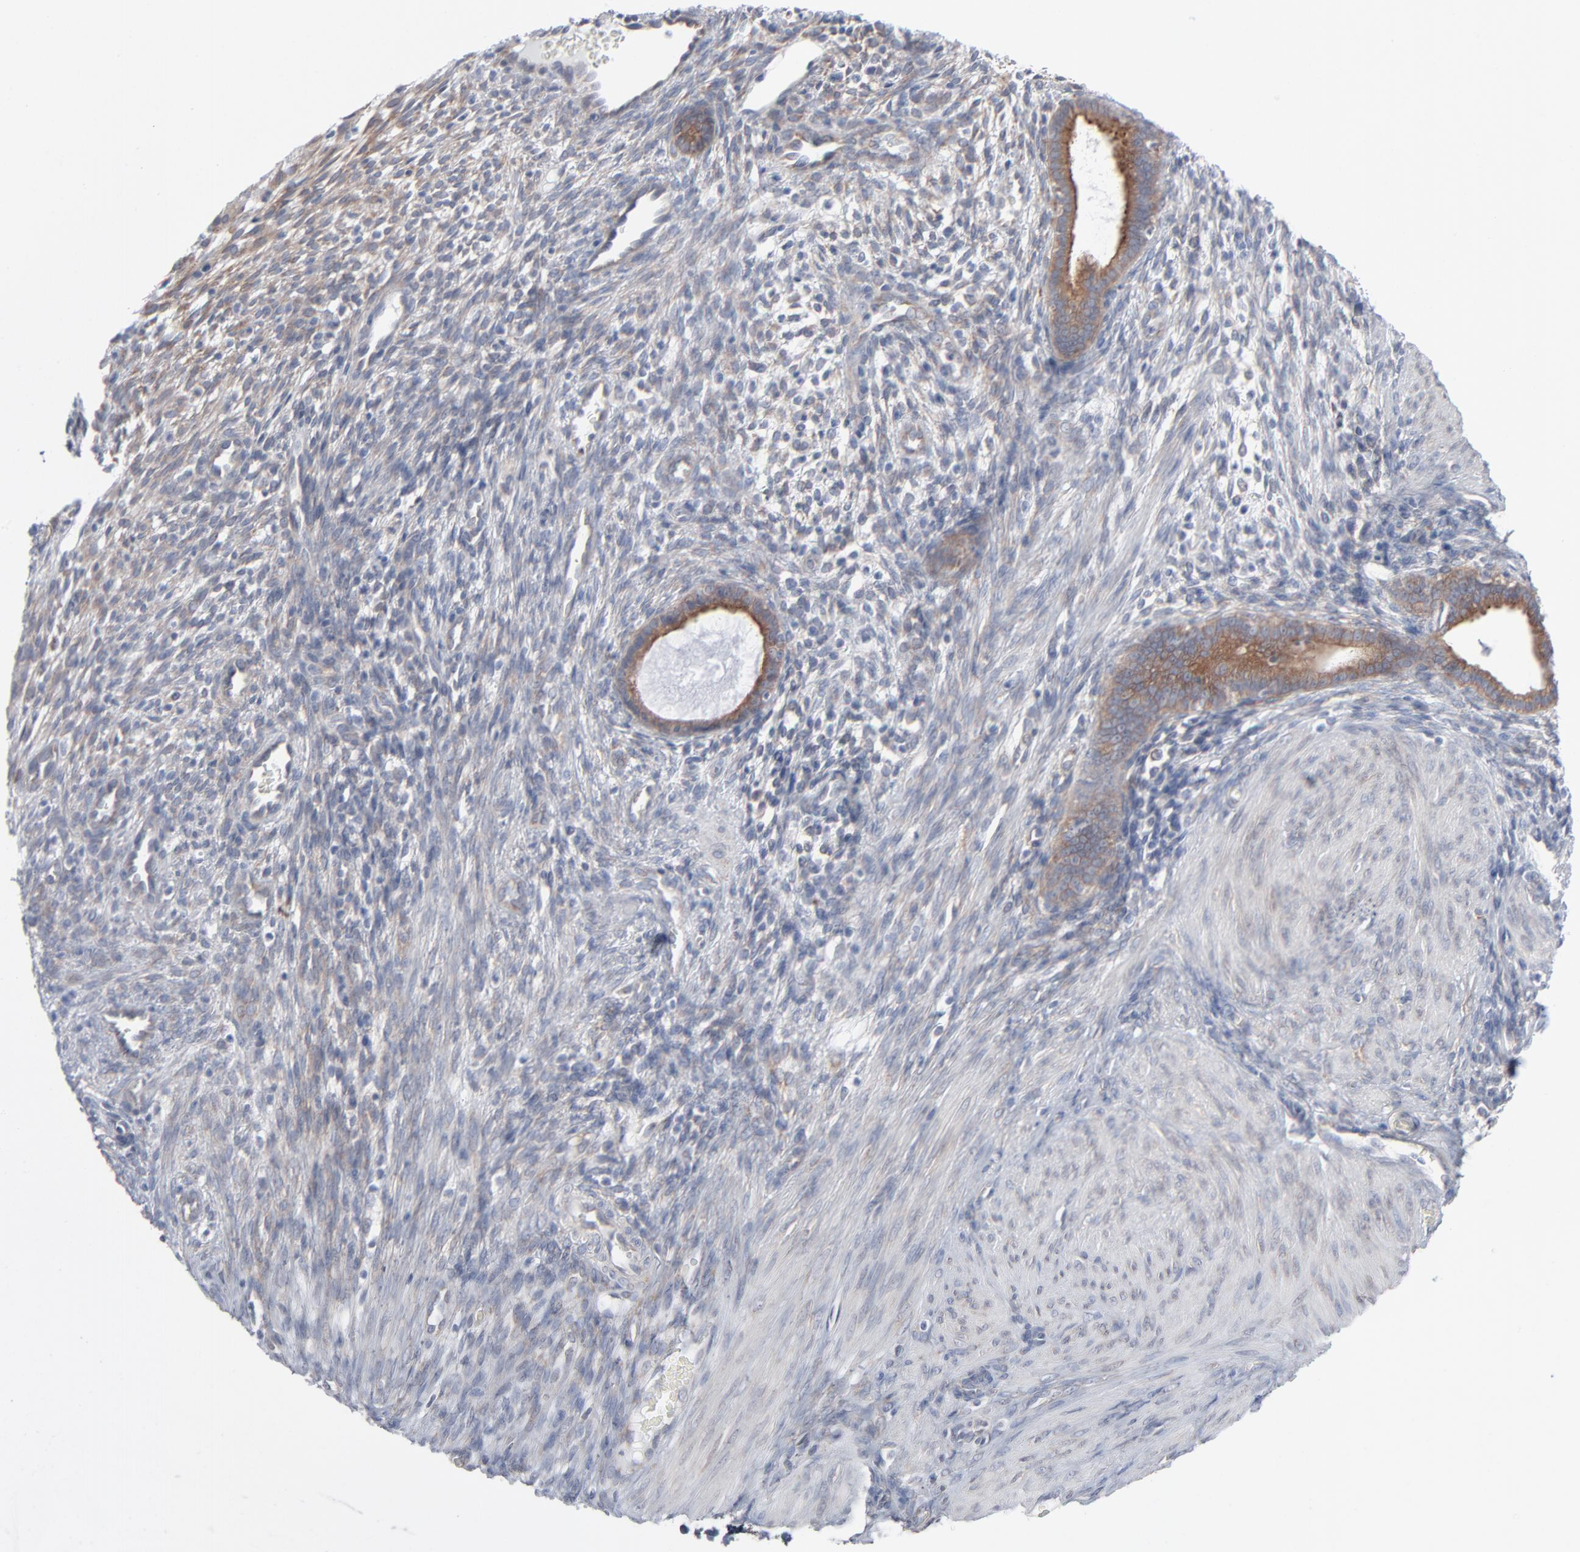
{"staining": {"intensity": "negative", "quantity": "none", "location": "none"}, "tissue": "endometrium", "cell_type": "Cells in endometrial stroma", "image_type": "normal", "snomed": [{"axis": "morphology", "description": "Normal tissue, NOS"}, {"axis": "topography", "description": "Endometrium"}], "caption": "An IHC histopathology image of unremarkable endometrium is shown. There is no staining in cells in endometrial stroma of endometrium.", "gene": "KDSR", "patient": {"sex": "female", "age": 72}}